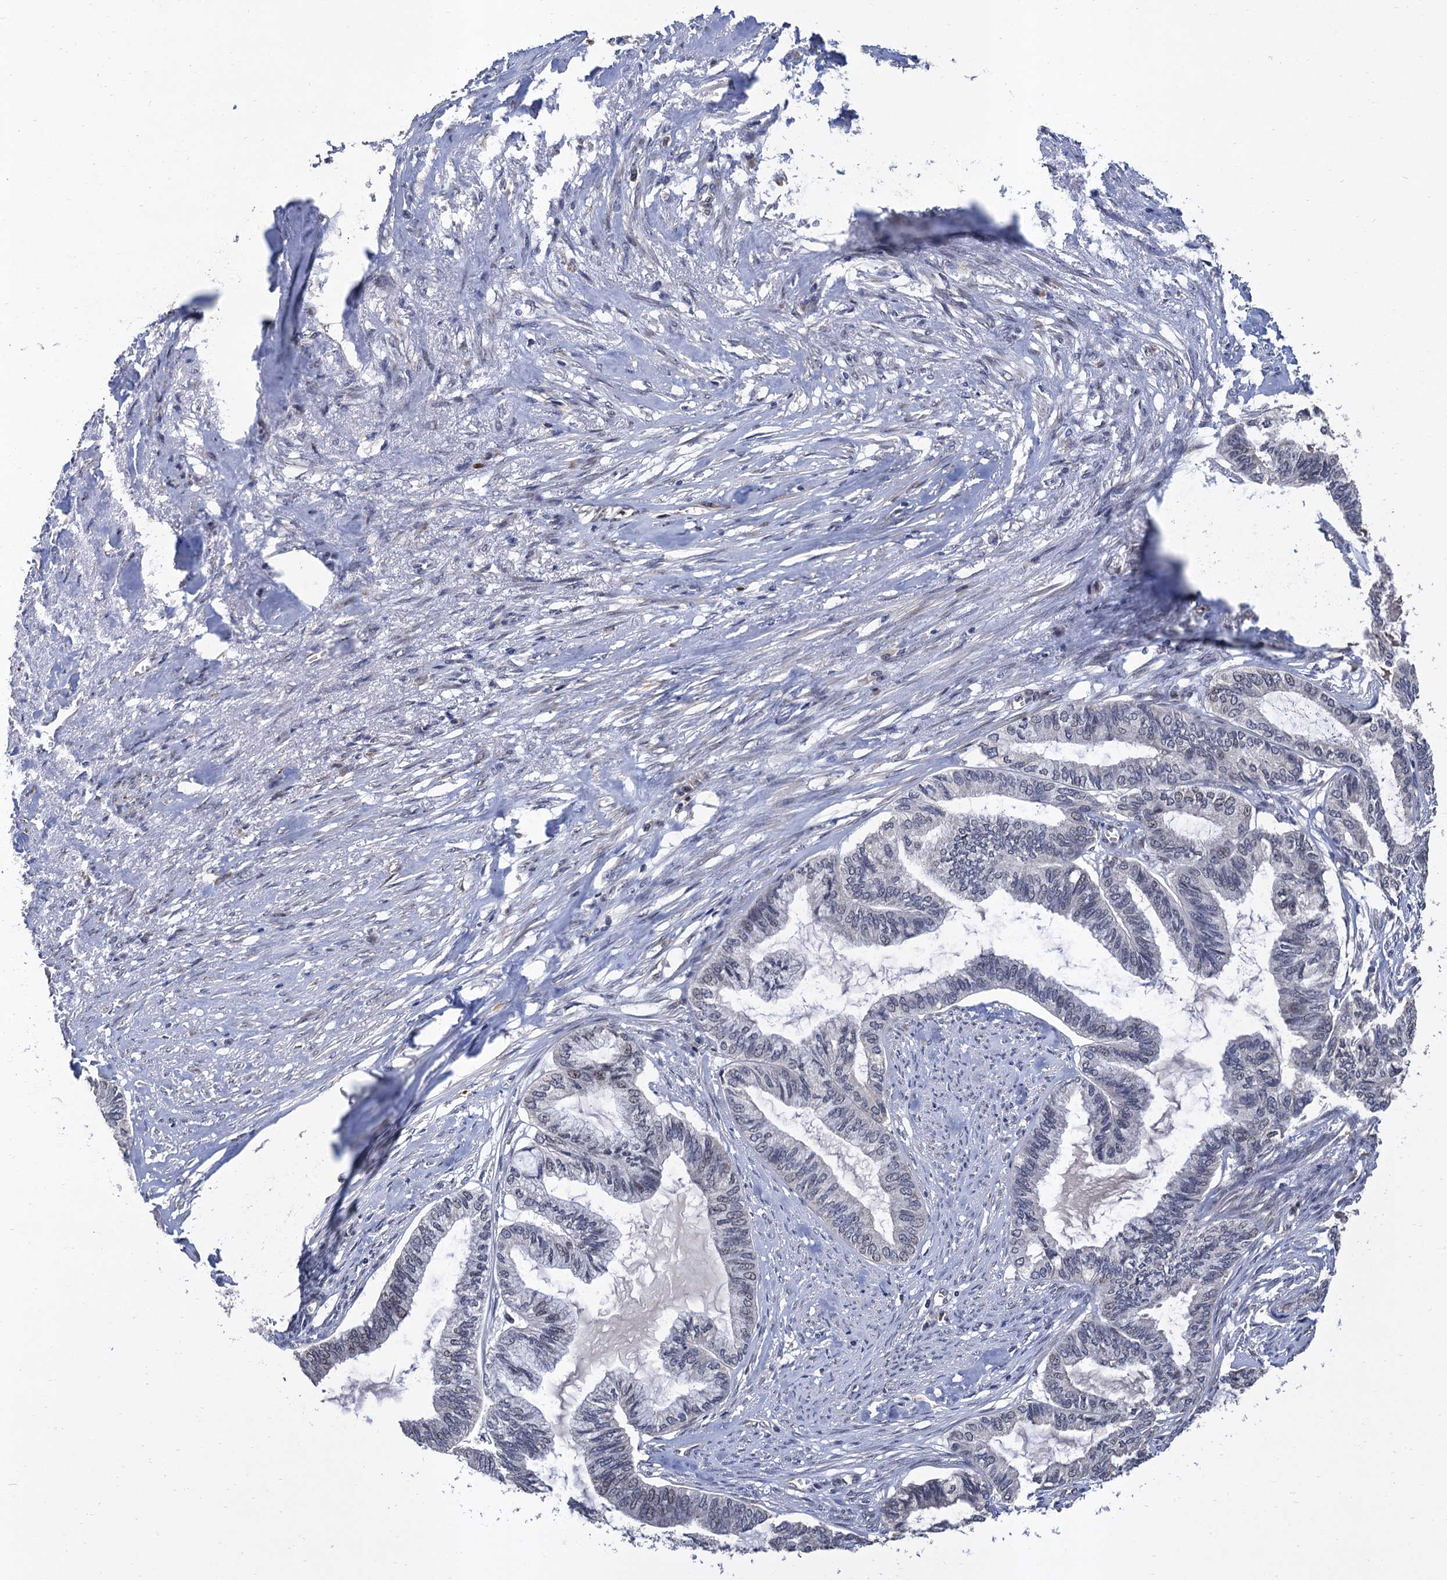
{"staining": {"intensity": "negative", "quantity": "none", "location": "none"}, "tissue": "endometrial cancer", "cell_type": "Tumor cells", "image_type": "cancer", "snomed": [{"axis": "morphology", "description": "Adenocarcinoma, NOS"}, {"axis": "topography", "description": "Endometrium"}], "caption": "An immunohistochemistry image of endometrial cancer is shown. There is no staining in tumor cells of endometrial cancer.", "gene": "TSEN34", "patient": {"sex": "female", "age": 86}}